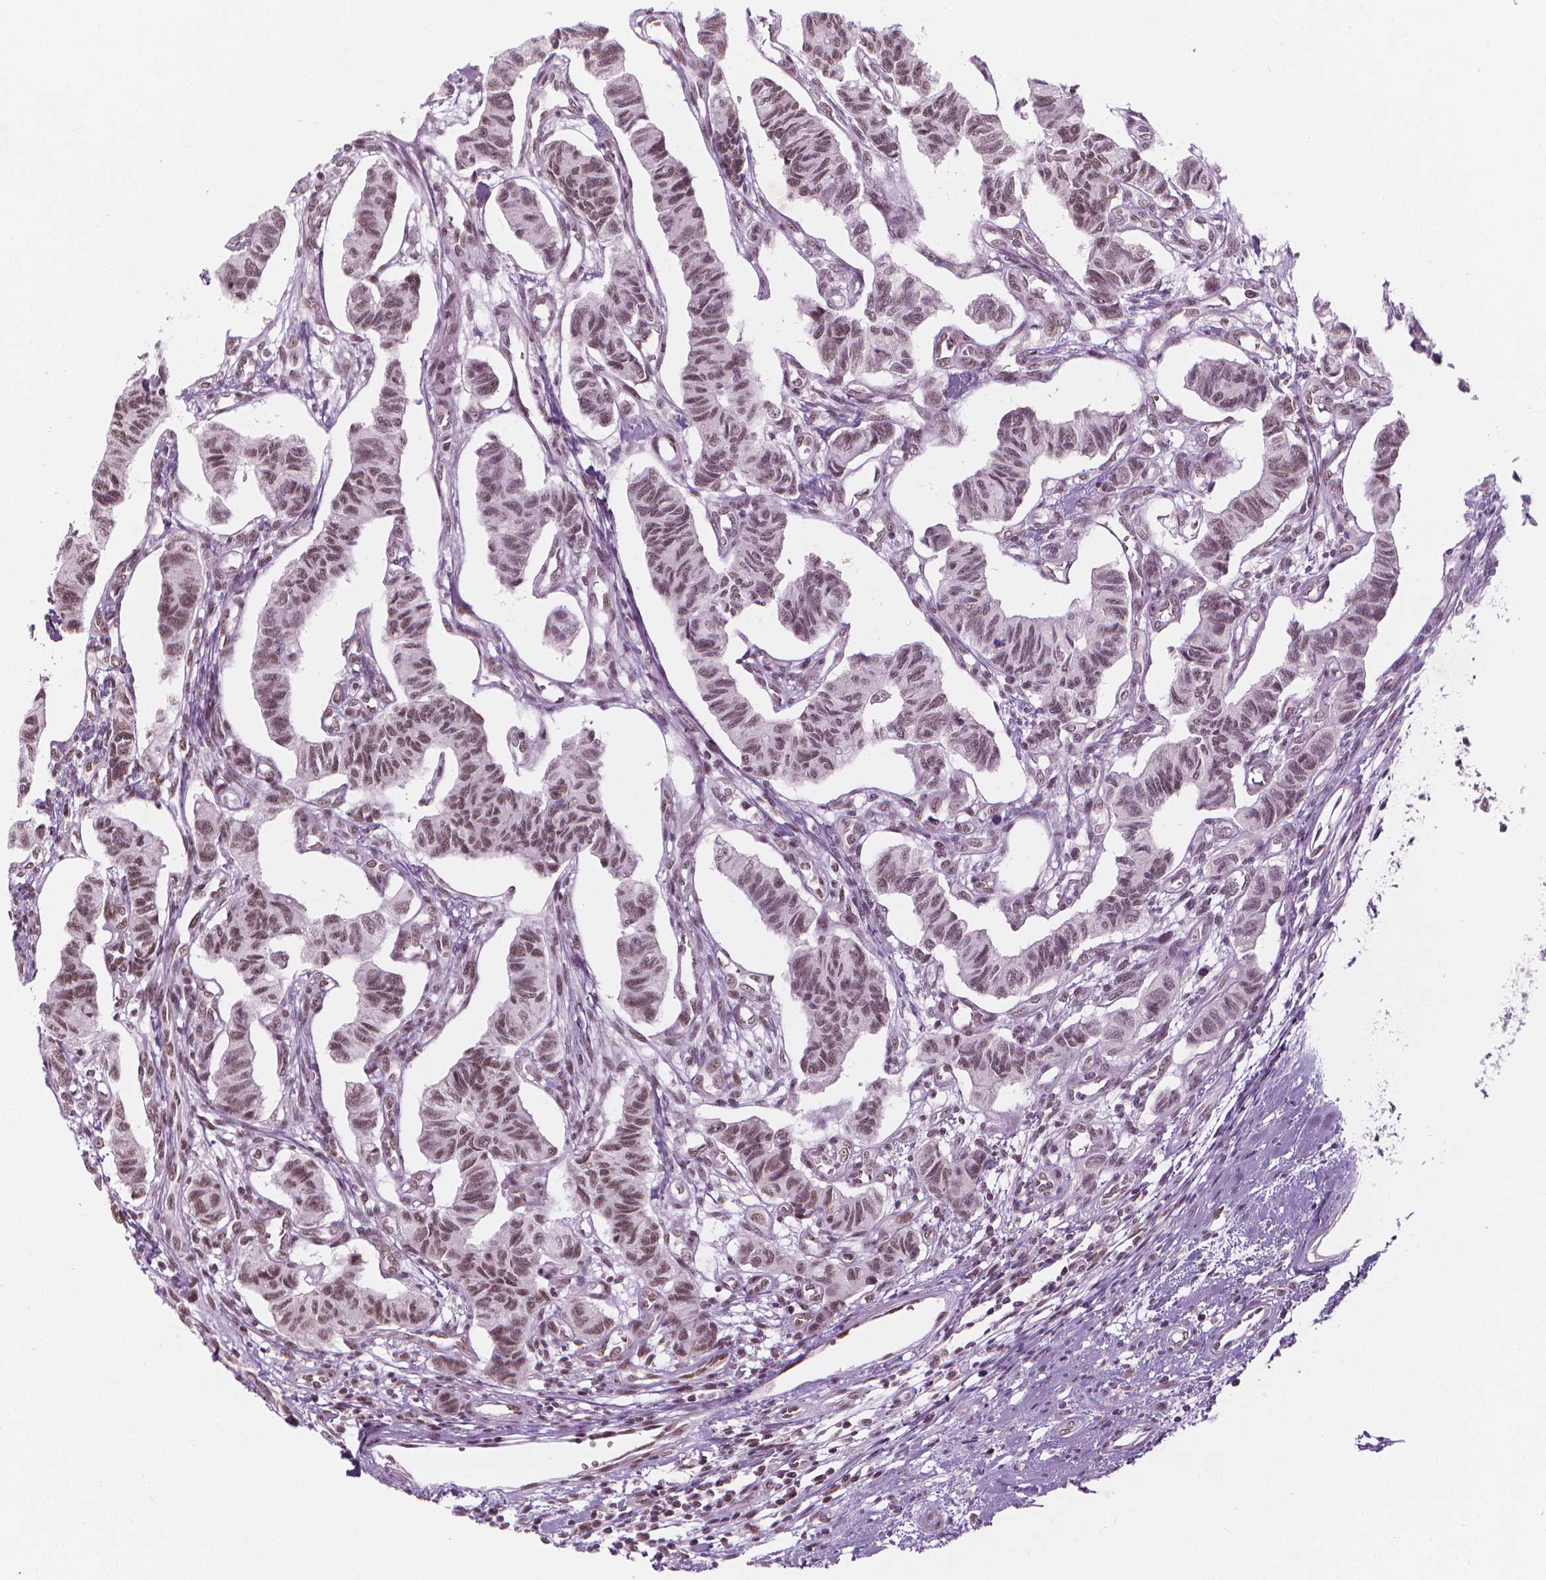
{"staining": {"intensity": "weak", "quantity": ">75%", "location": "nuclear"}, "tissue": "carcinoid", "cell_type": "Tumor cells", "image_type": "cancer", "snomed": [{"axis": "morphology", "description": "Carcinoid, malignant, NOS"}, {"axis": "topography", "description": "Kidney"}], "caption": "An image showing weak nuclear expression in about >75% of tumor cells in carcinoid (malignant), as visualized by brown immunohistochemical staining.", "gene": "ELF2", "patient": {"sex": "female", "age": 41}}